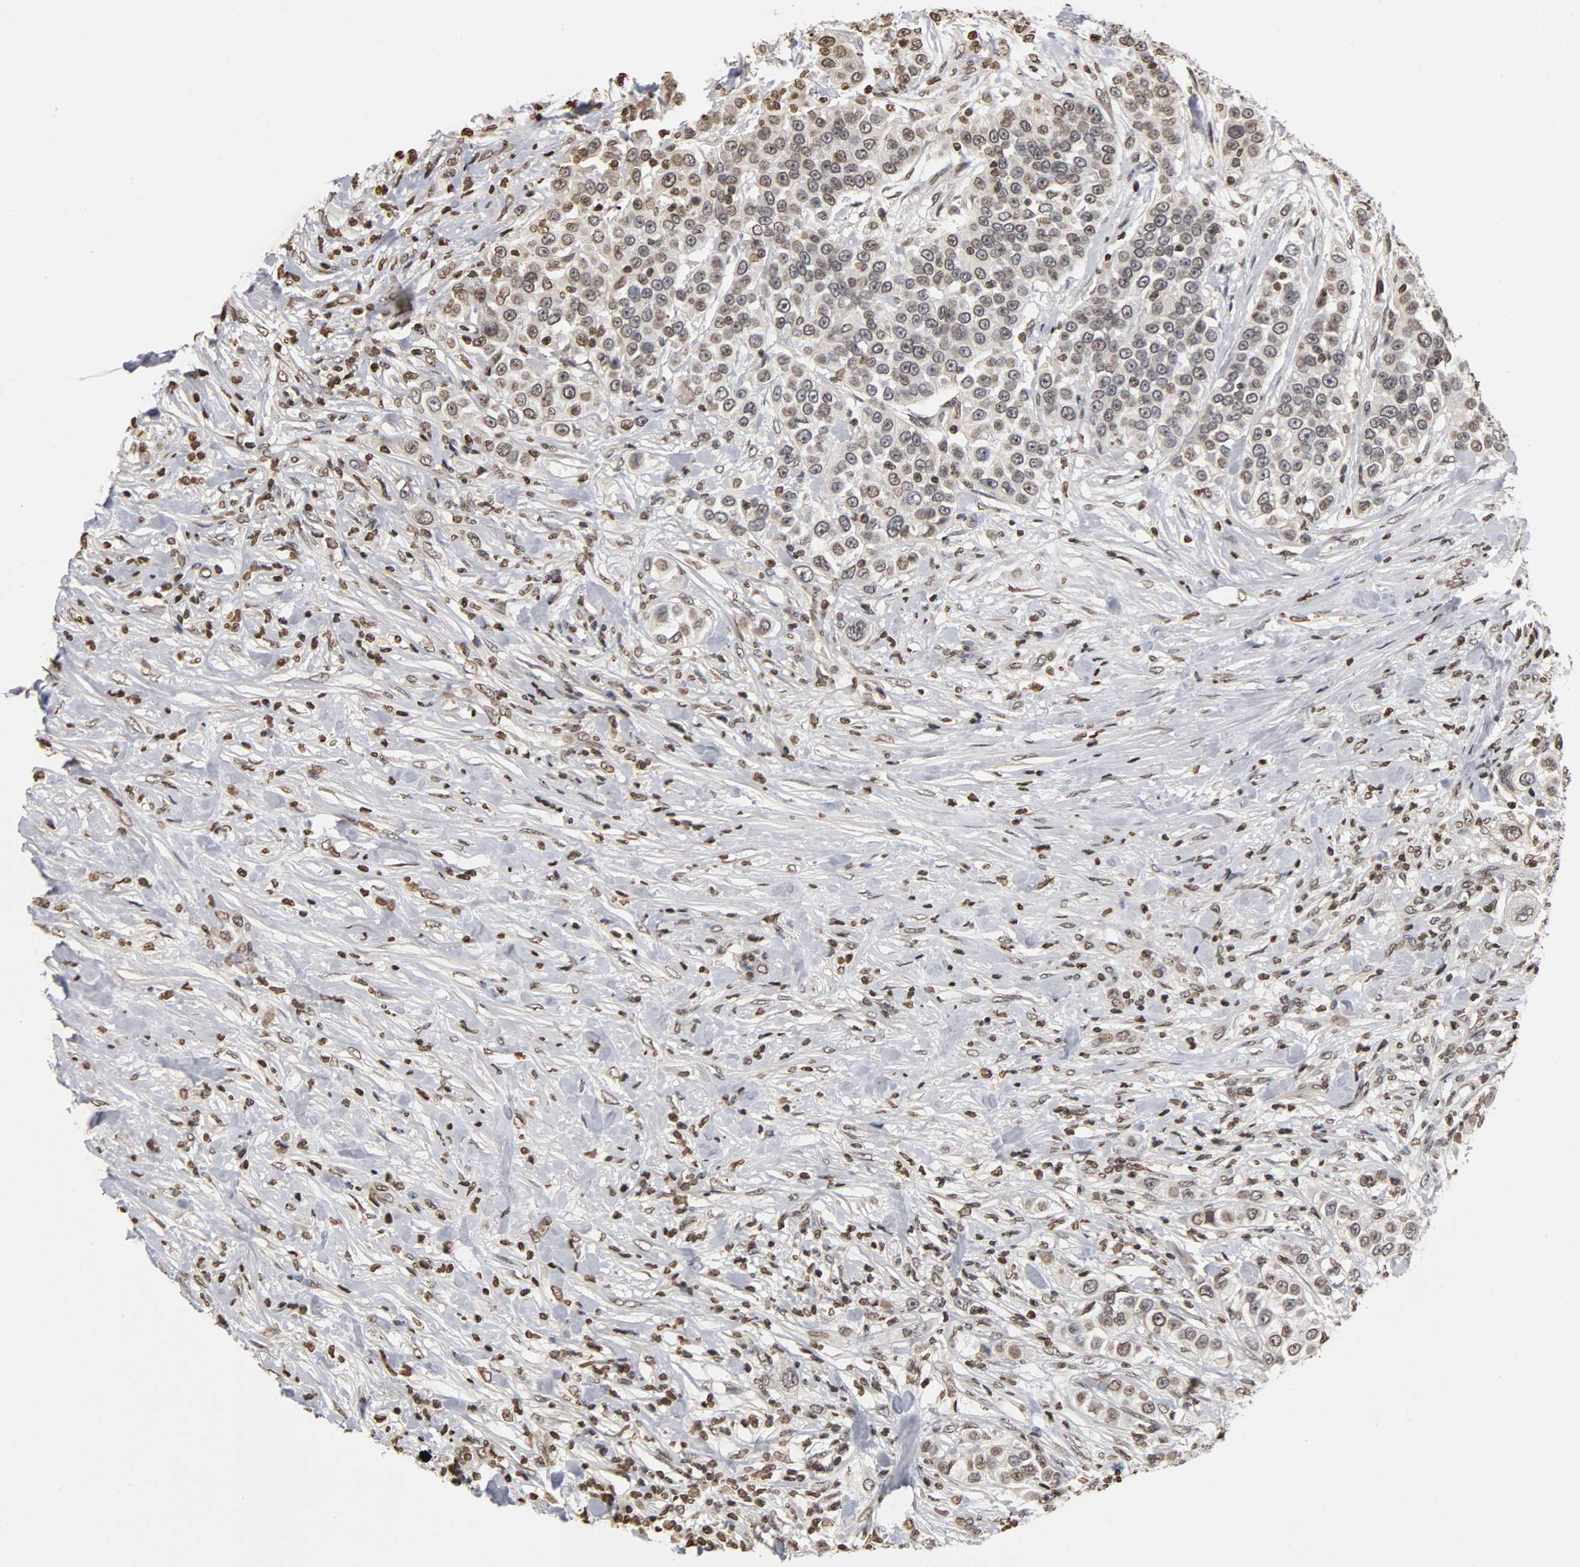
{"staining": {"intensity": "weak", "quantity": "<25%", "location": "nuclear"}, "tissue": "urothelial cancer", "cell_type": "Tumor cells", "image_type": "cancer", "snomed": [{"axis": "morphology", "description": "Urothelial carcinoma, High grade"}, {"axis": "topography", "description": "Urinary bladder"}], "caption": "High-grade urothelial carcinoma was stained to show a protein in brown. There is no significant expression in tumor cells. (DAB (3,3'-diaminobenzidine) immunohistochemistry (IHC) visualized using brightfield microscopy, high magnification).", "gene": "ERCC2", "patient": {"sex": "female", "age": 80}}